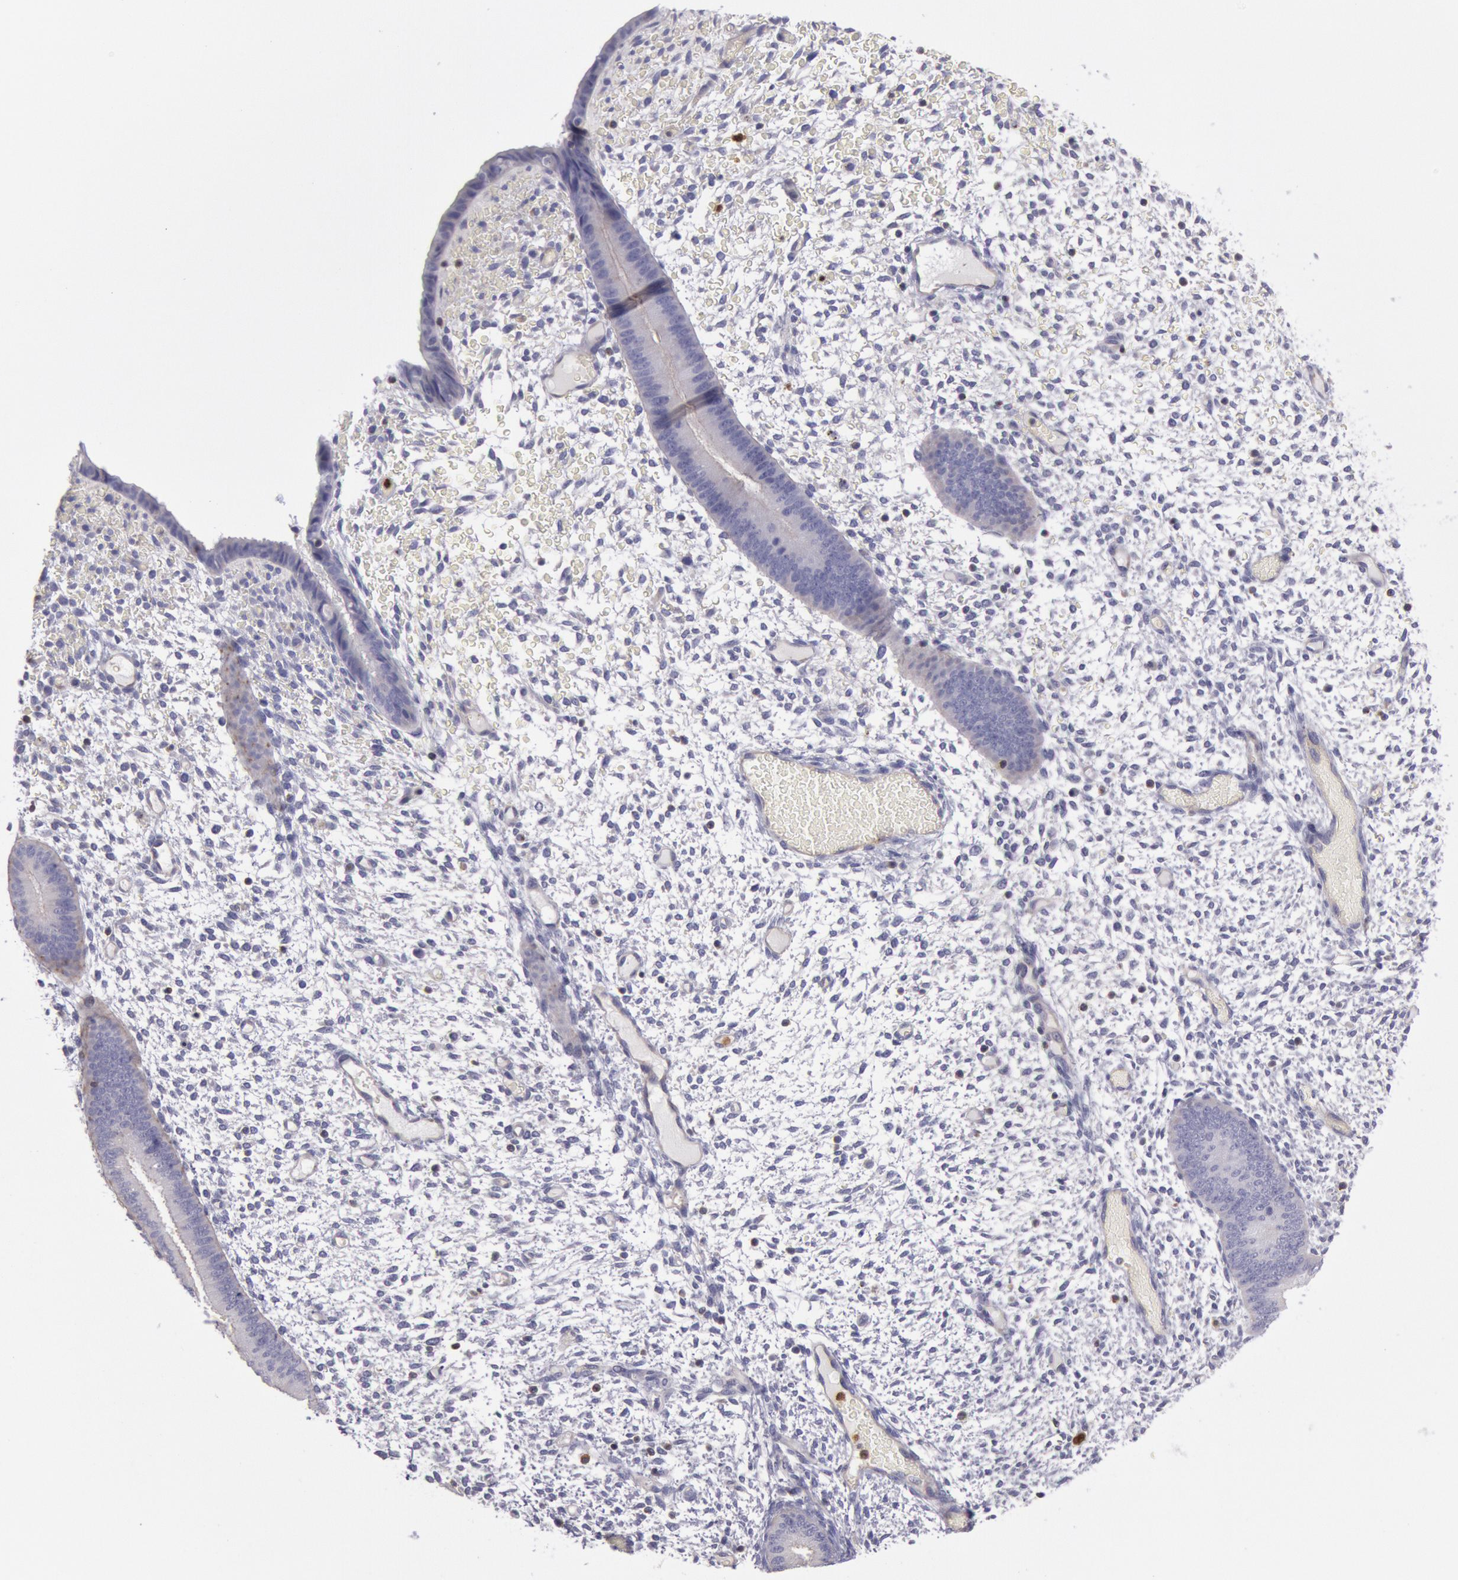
{"staining": {"intensity": "weak", "quantity": "<25%", "location": "cytoplasmic/membranous"}, "tissue": "endometrium", "cell_type": "Cells in endometrial stroma", "image_type": "normal", "snomed": [{"axis": "morphology", "description": "Normal tissue, NOS"}, {"axis": "topography", "description": "Endometrium"}], "caption": "IHC micrograph of unremarkable human endometrium stained for a protein (brown), which reveals no staining in cells in endometrial stroma. (Immunohistochemistry (ihc), brightfield microscopy, high magnification).", "gene": "RAB27A", "patient": {"sex": "female", "age": 42}}